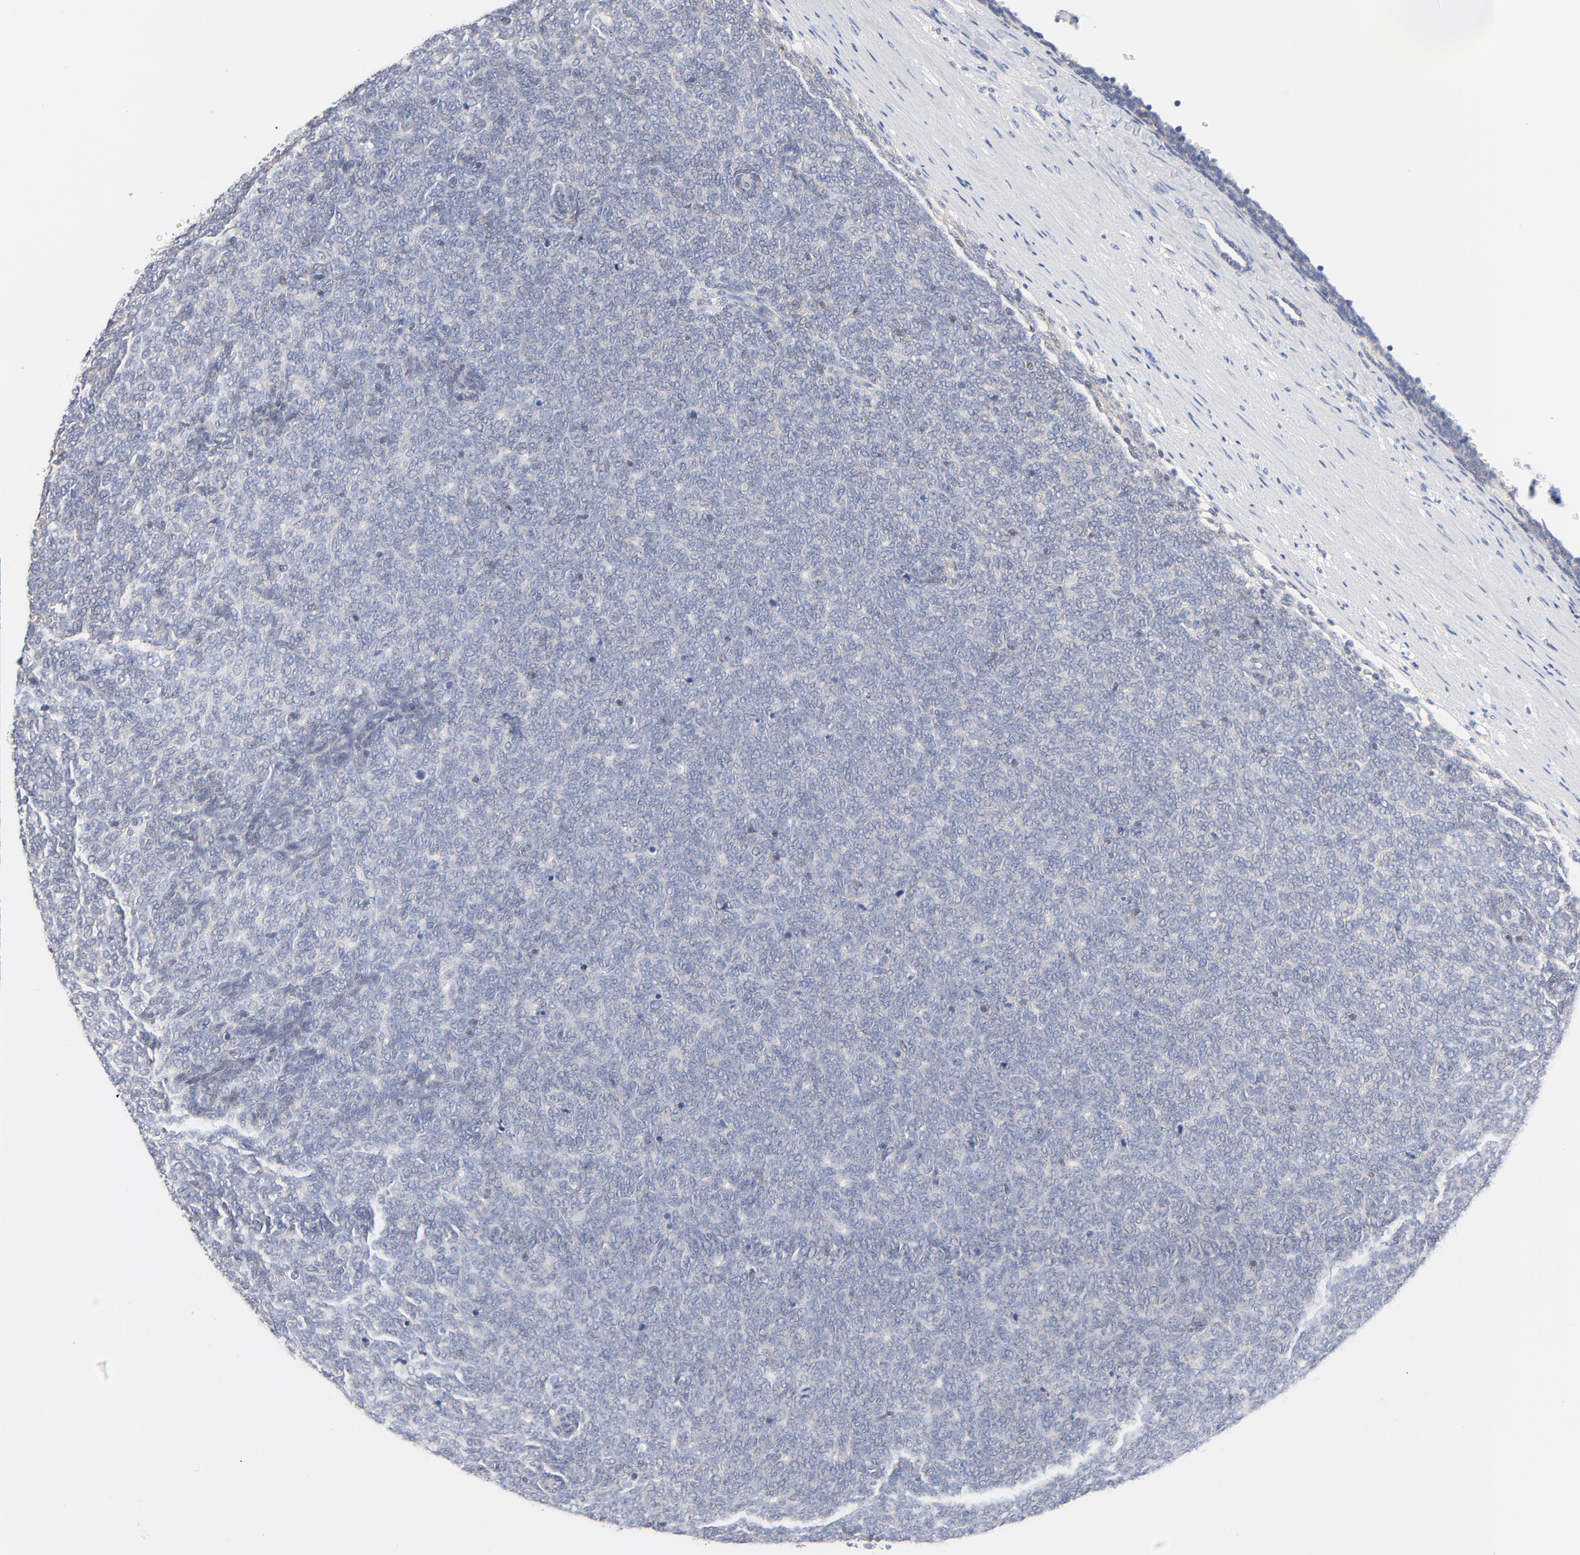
{"staining": {"intensity": "negative", "quantity": "none", "location": "none"}, "tissue": "renal cancer", "cell_type": "Tumor cells", "image_type": "cancer", "snomed": [{"axis": "morphology", "description": "Neoplasm, malignant, NOS"}, {"axis": "topography", "description": "Kidney"}], "caption": "IHC of malignant neoplasm (renal) shows no positivity in tumor cells.", "gene": "CAB39L", "patient": {"sex": "male", "age": 28}}